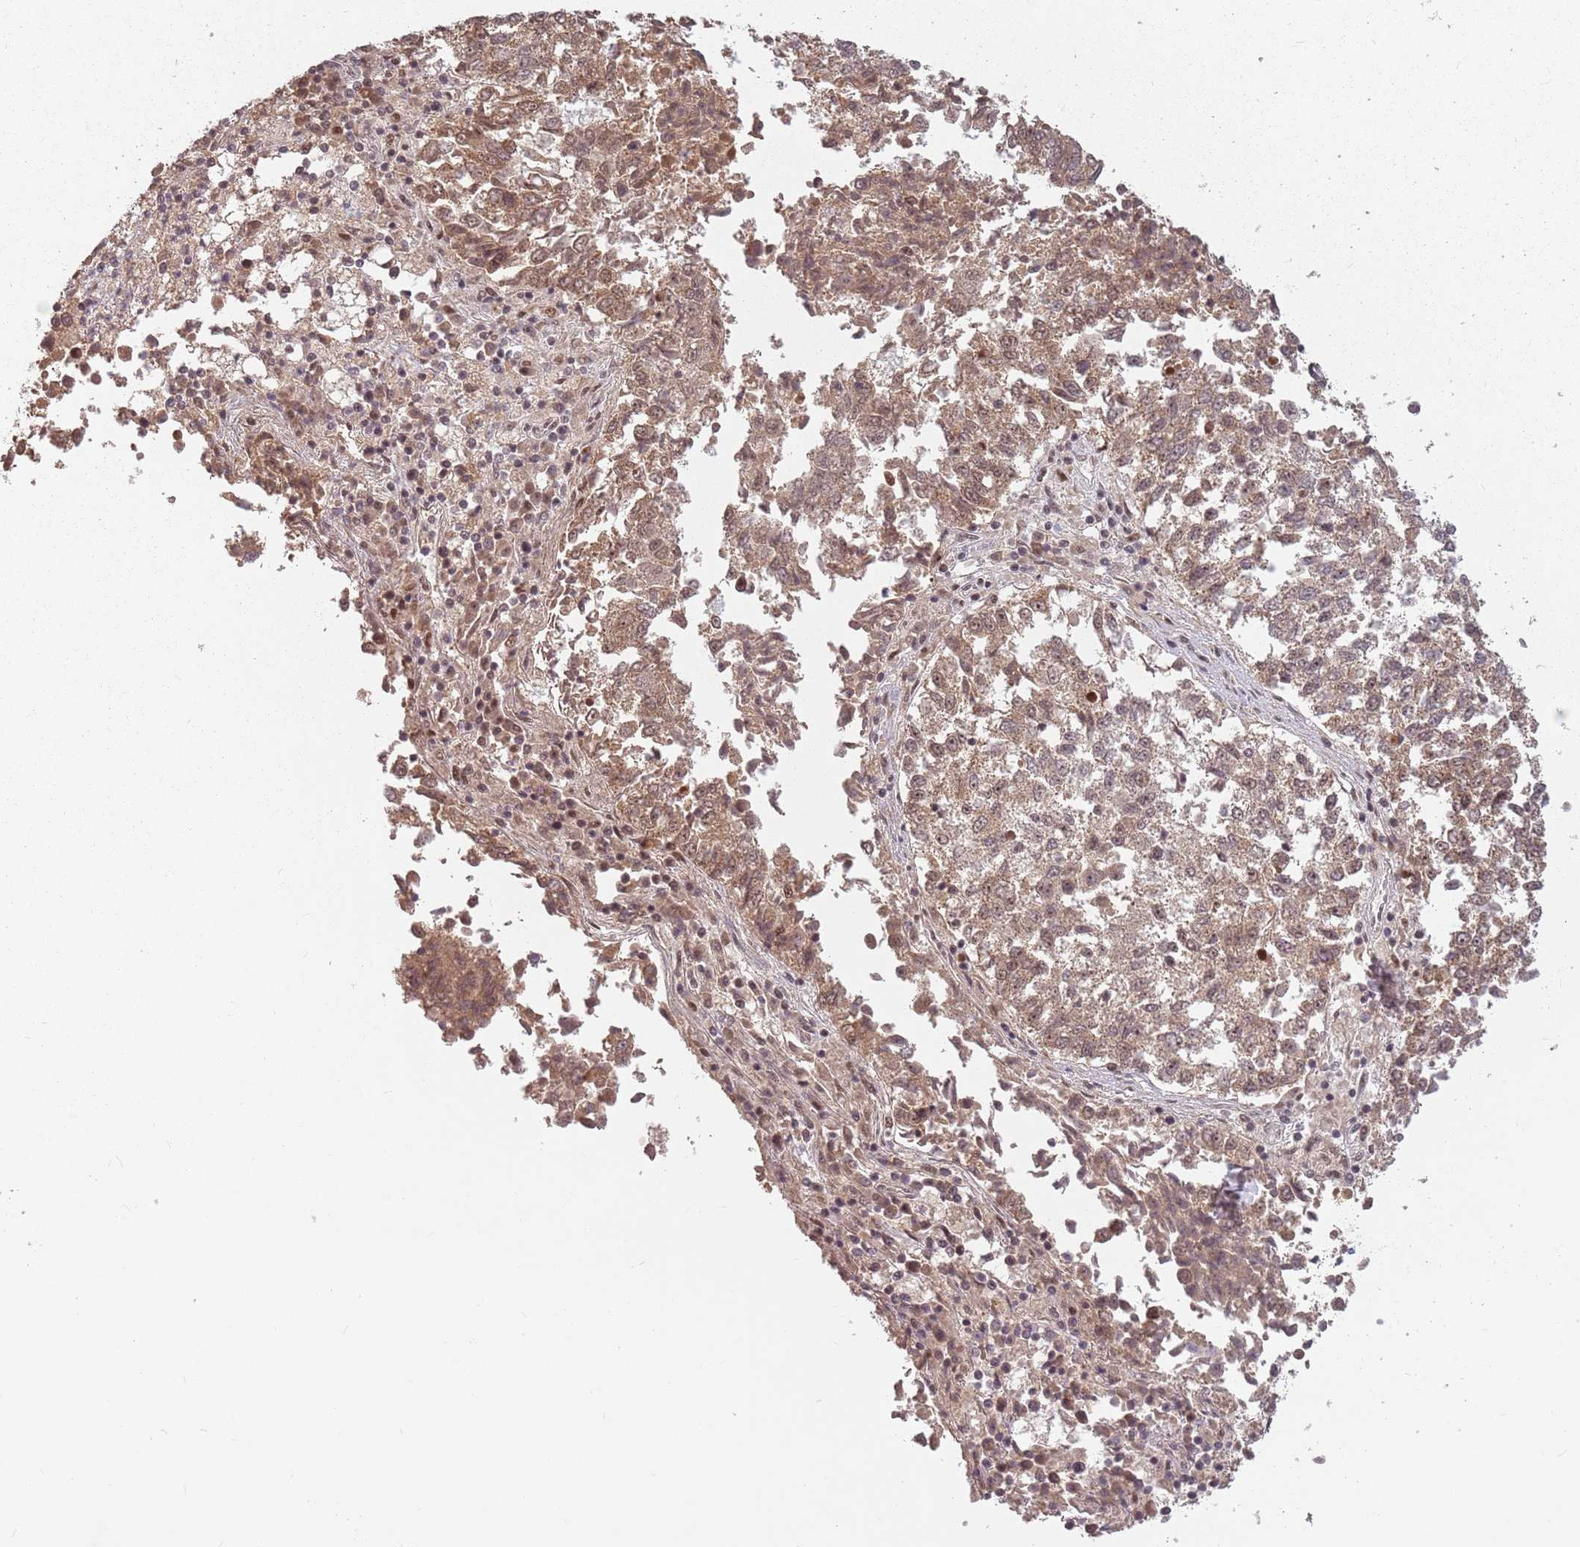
{"staining": {"intensity": "moderate", "quantity": ">75%", "location": "cytoplasmic/membranous,nuclear"}, "tissue": "lung cancer", "cell_type": "Tumor cells", "image_type": "cancer", "snomed": [{"axis": "morphology", "description": "Squamous cell carcinoma, NOS"}, {"axis": "topography", "description": "Lung"}], "caption": "Lung cancer (squamous cell carcinoma) stained with immunohistochemistry (IHC) demonstrates moderate cytoplasmic/membranous and nuclear positivity in about >75% of tumor cells.", "gene": "NCBP1", "patient": {"sex": "male", "age": 73}}